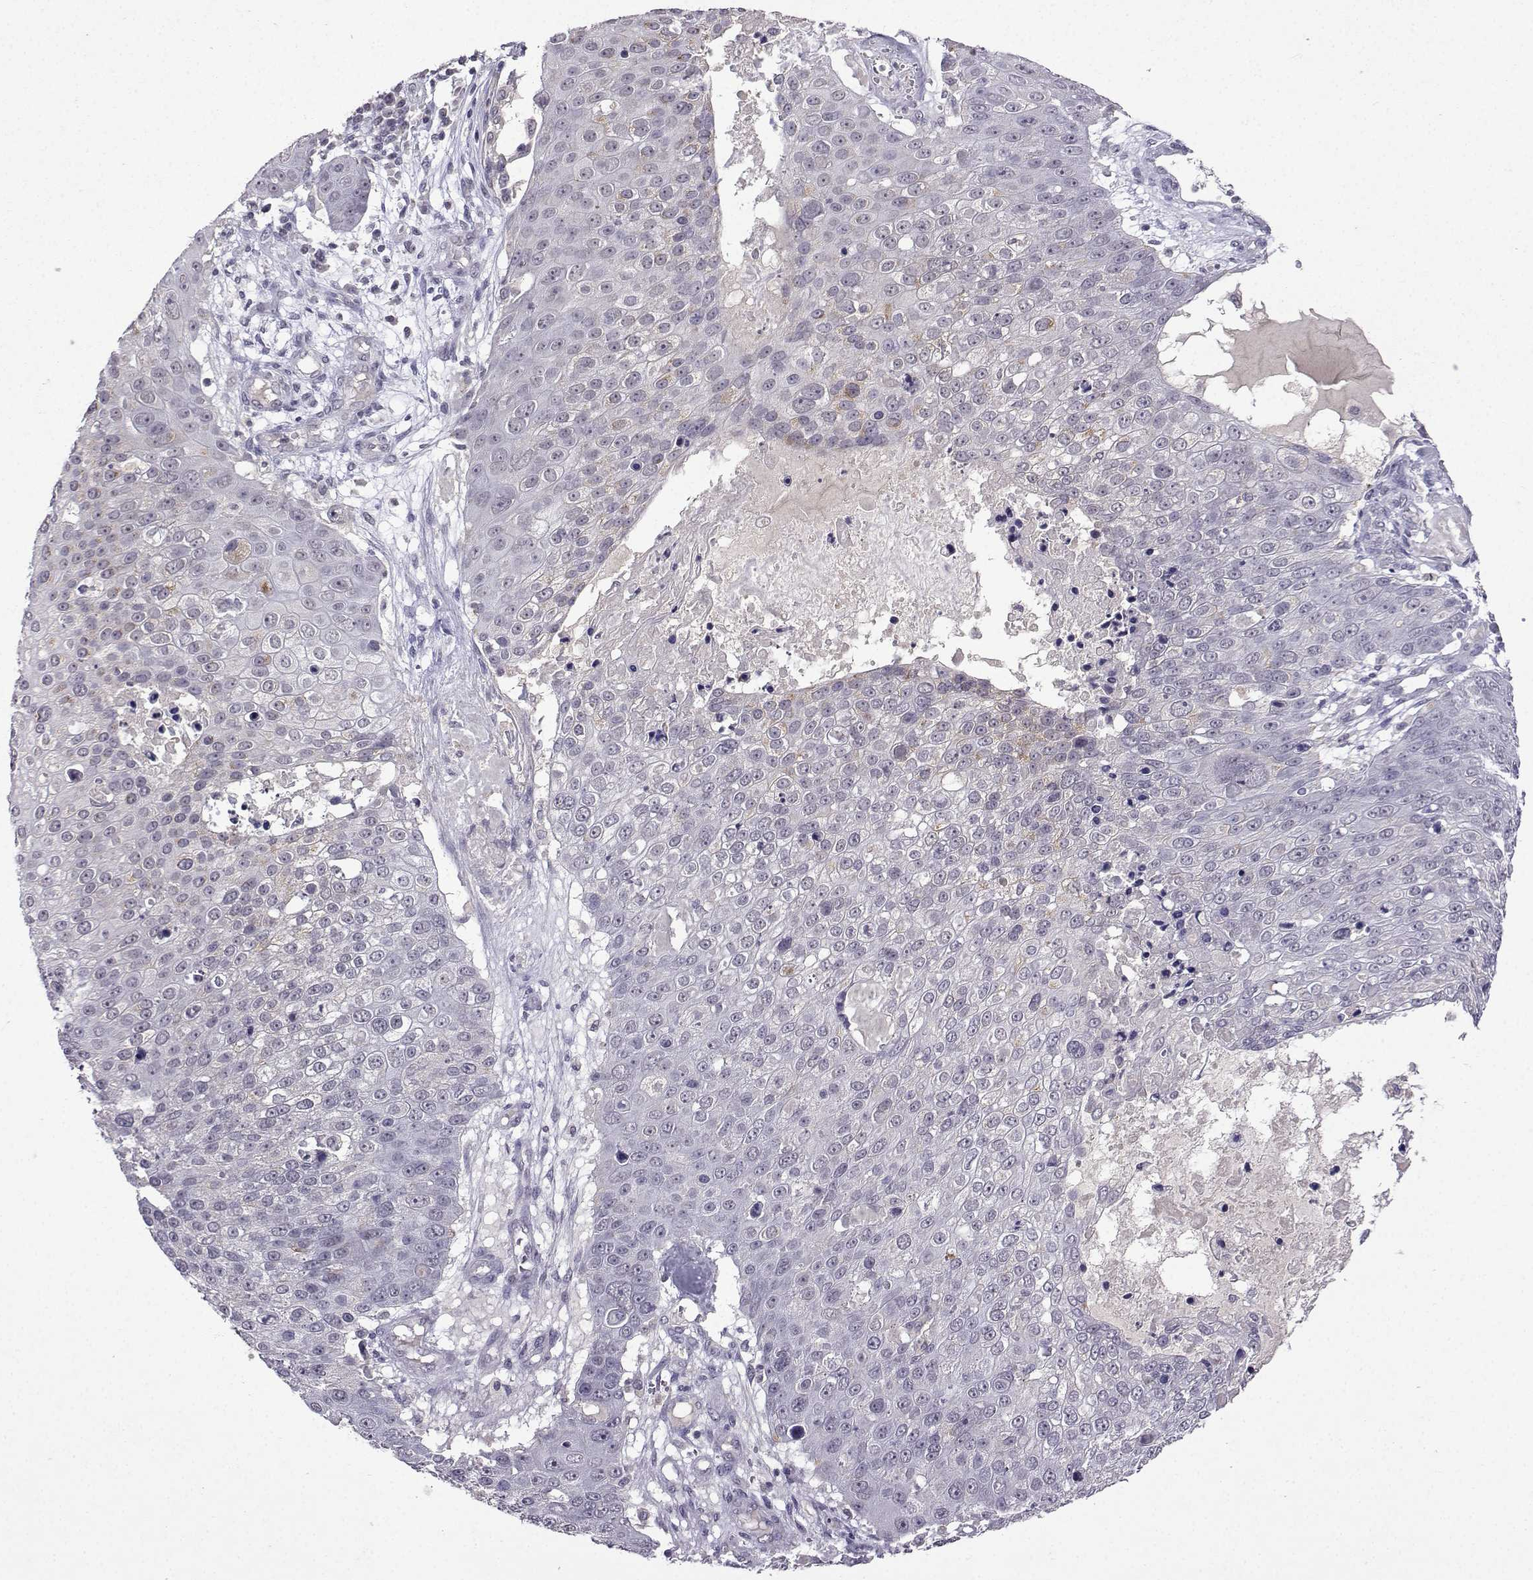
{"staining": {"intensity": "negative", "quantity": "none", "location": "none"}, "tissue": "skin cancer", "cell_type": "Tumor cells", "image_type": "cancer", "snomed": [{"axis": "morphology", "description": "Squamous cell carcinoma, NOS"}, {"axis": "topography", "description": "Skin"}], "caption": "DAB immunohistochemical staining of skin squamous cell carcinoma exhibits no significant positivity in tumor cells.", "gene": "CCL28", "patient": {"sex": "male", "age": 71}}